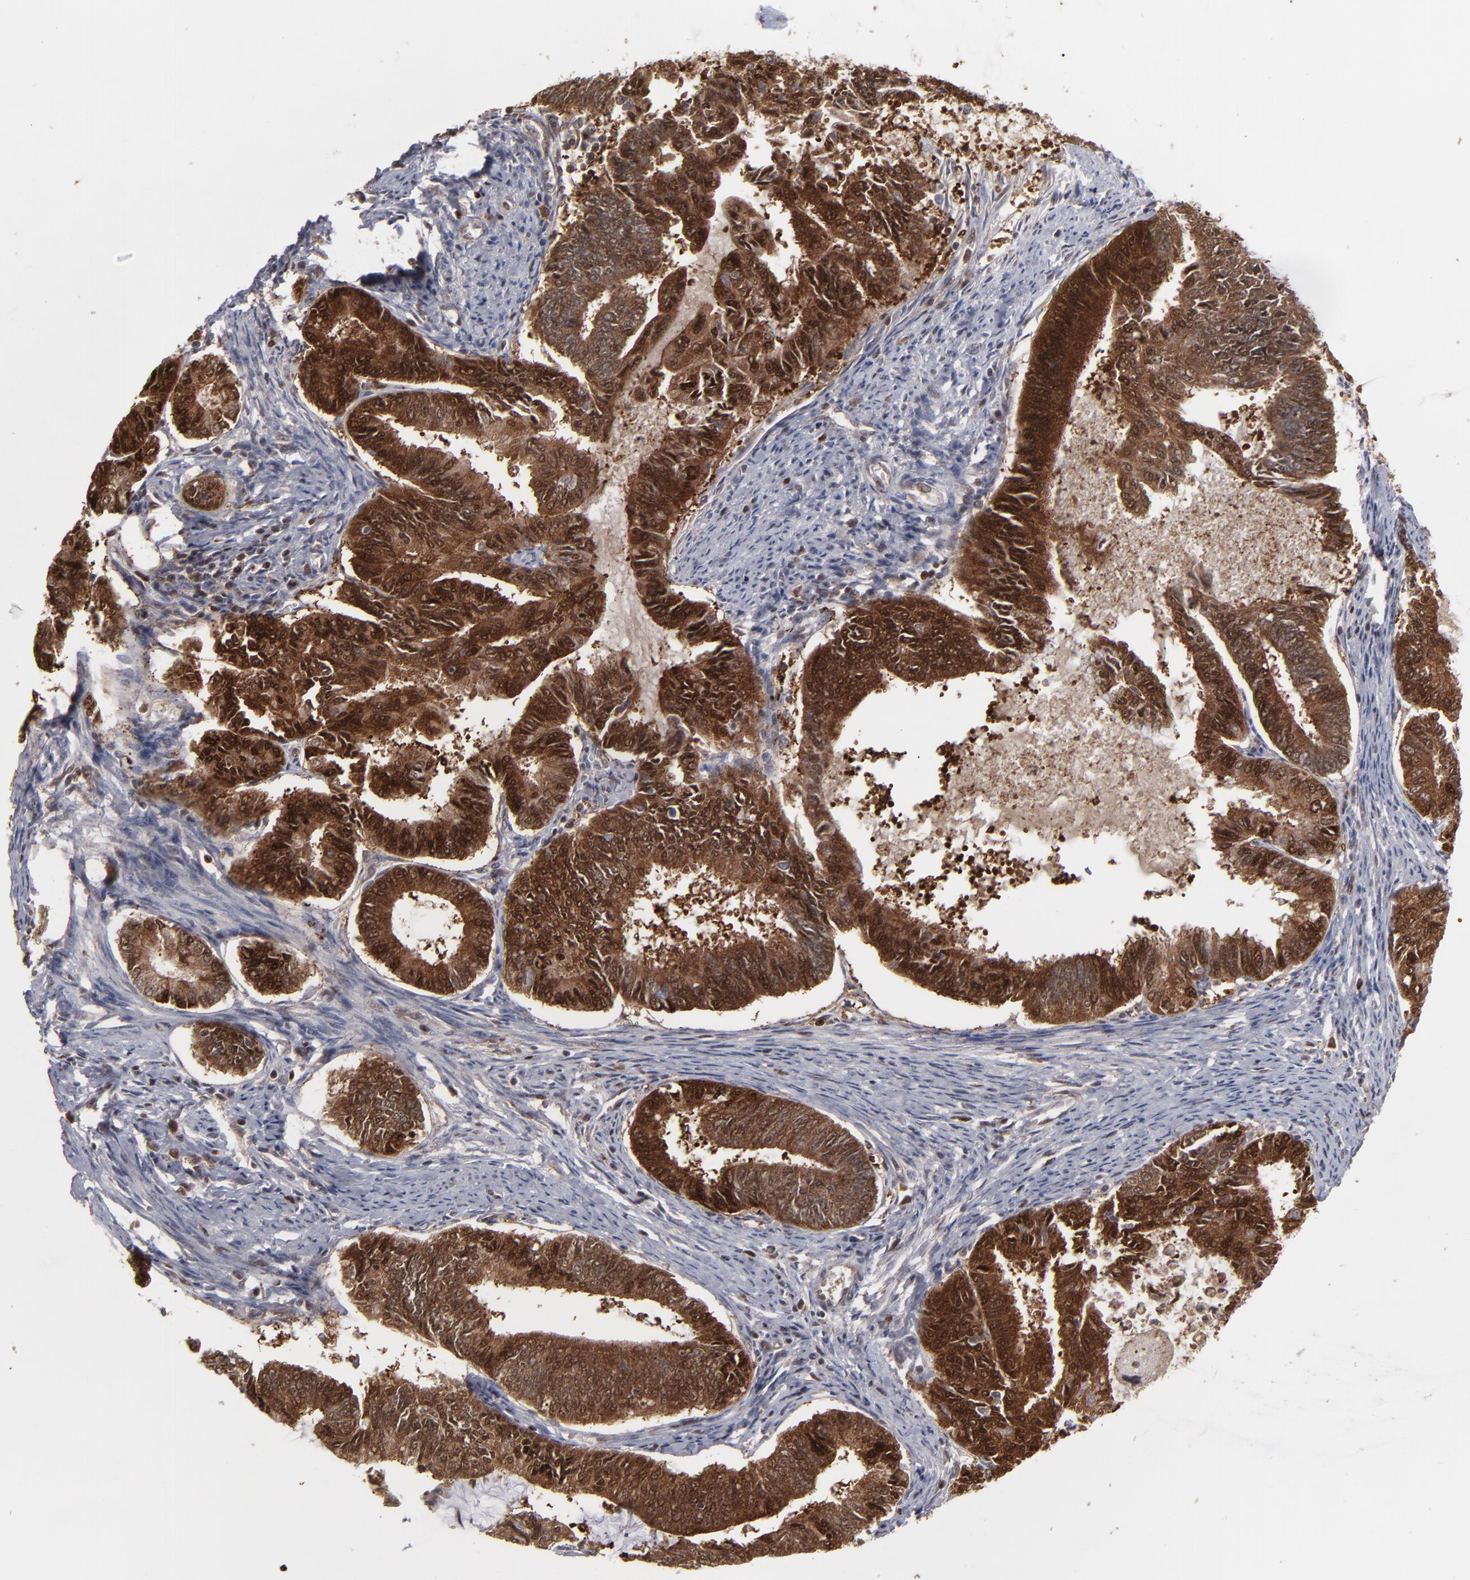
{"staining": {"intensity": "strong", "quantity": ">75%", "location": "cytoplasmic/membranous,nuclear"}, "tissue": "endometrial cancer", "cell_type": "Tumor cells", "image_type": "cancer", "snomed": [{"axis": "morphology", "description": "Adenocarcinoma, NOS"}, {"axis": "topography", "description": "Endometrium"}], "caption": "Immunohistochemical staining of human endometrial cancer shows strong cytoplasmic/membranous and nuclear protein positivity in about >75% of tumor cells.", "gene": "GSR", "patient": {"sex": "female", "age": 86}}